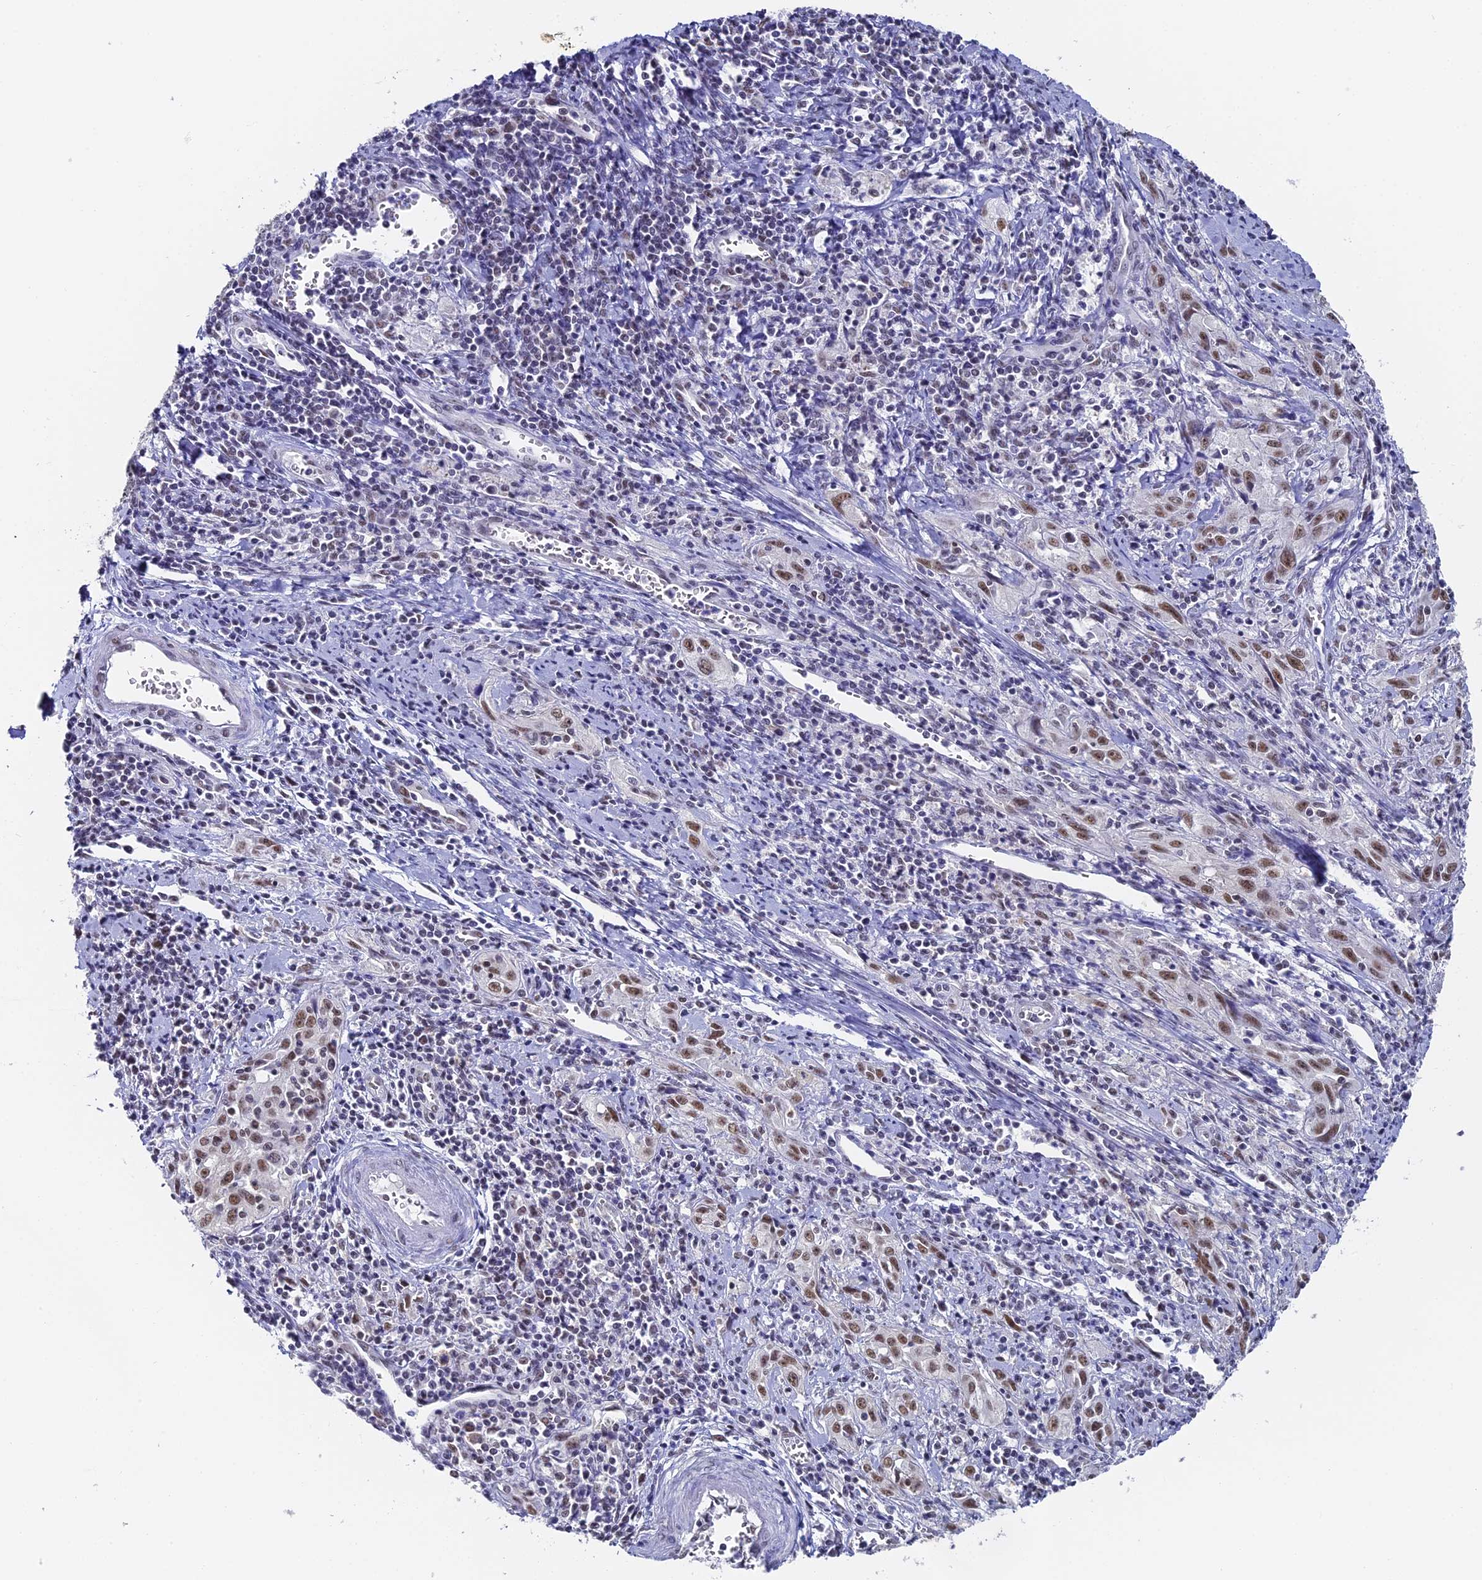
{"staining": {"intensity": "moderate", "quantity": ">75%", "location": "nuclear"}, "tissue": "cervical cancer", "cell_type": "Tumor cells", "image_type": "cancer", "snomed": [{"axis": "morphology", "description": "Squamous cell carcinoma, NOS"}, {"axis": "topography", "description": "Cervix"}], "caption": "The micrograph shows a brown stain indicating the presence of a protein in the nuclear of tumor cells in cervical squamous cell carcinoma.", "gene": "CD2BP2", "patient": {"sex": "female", "age": 57}}